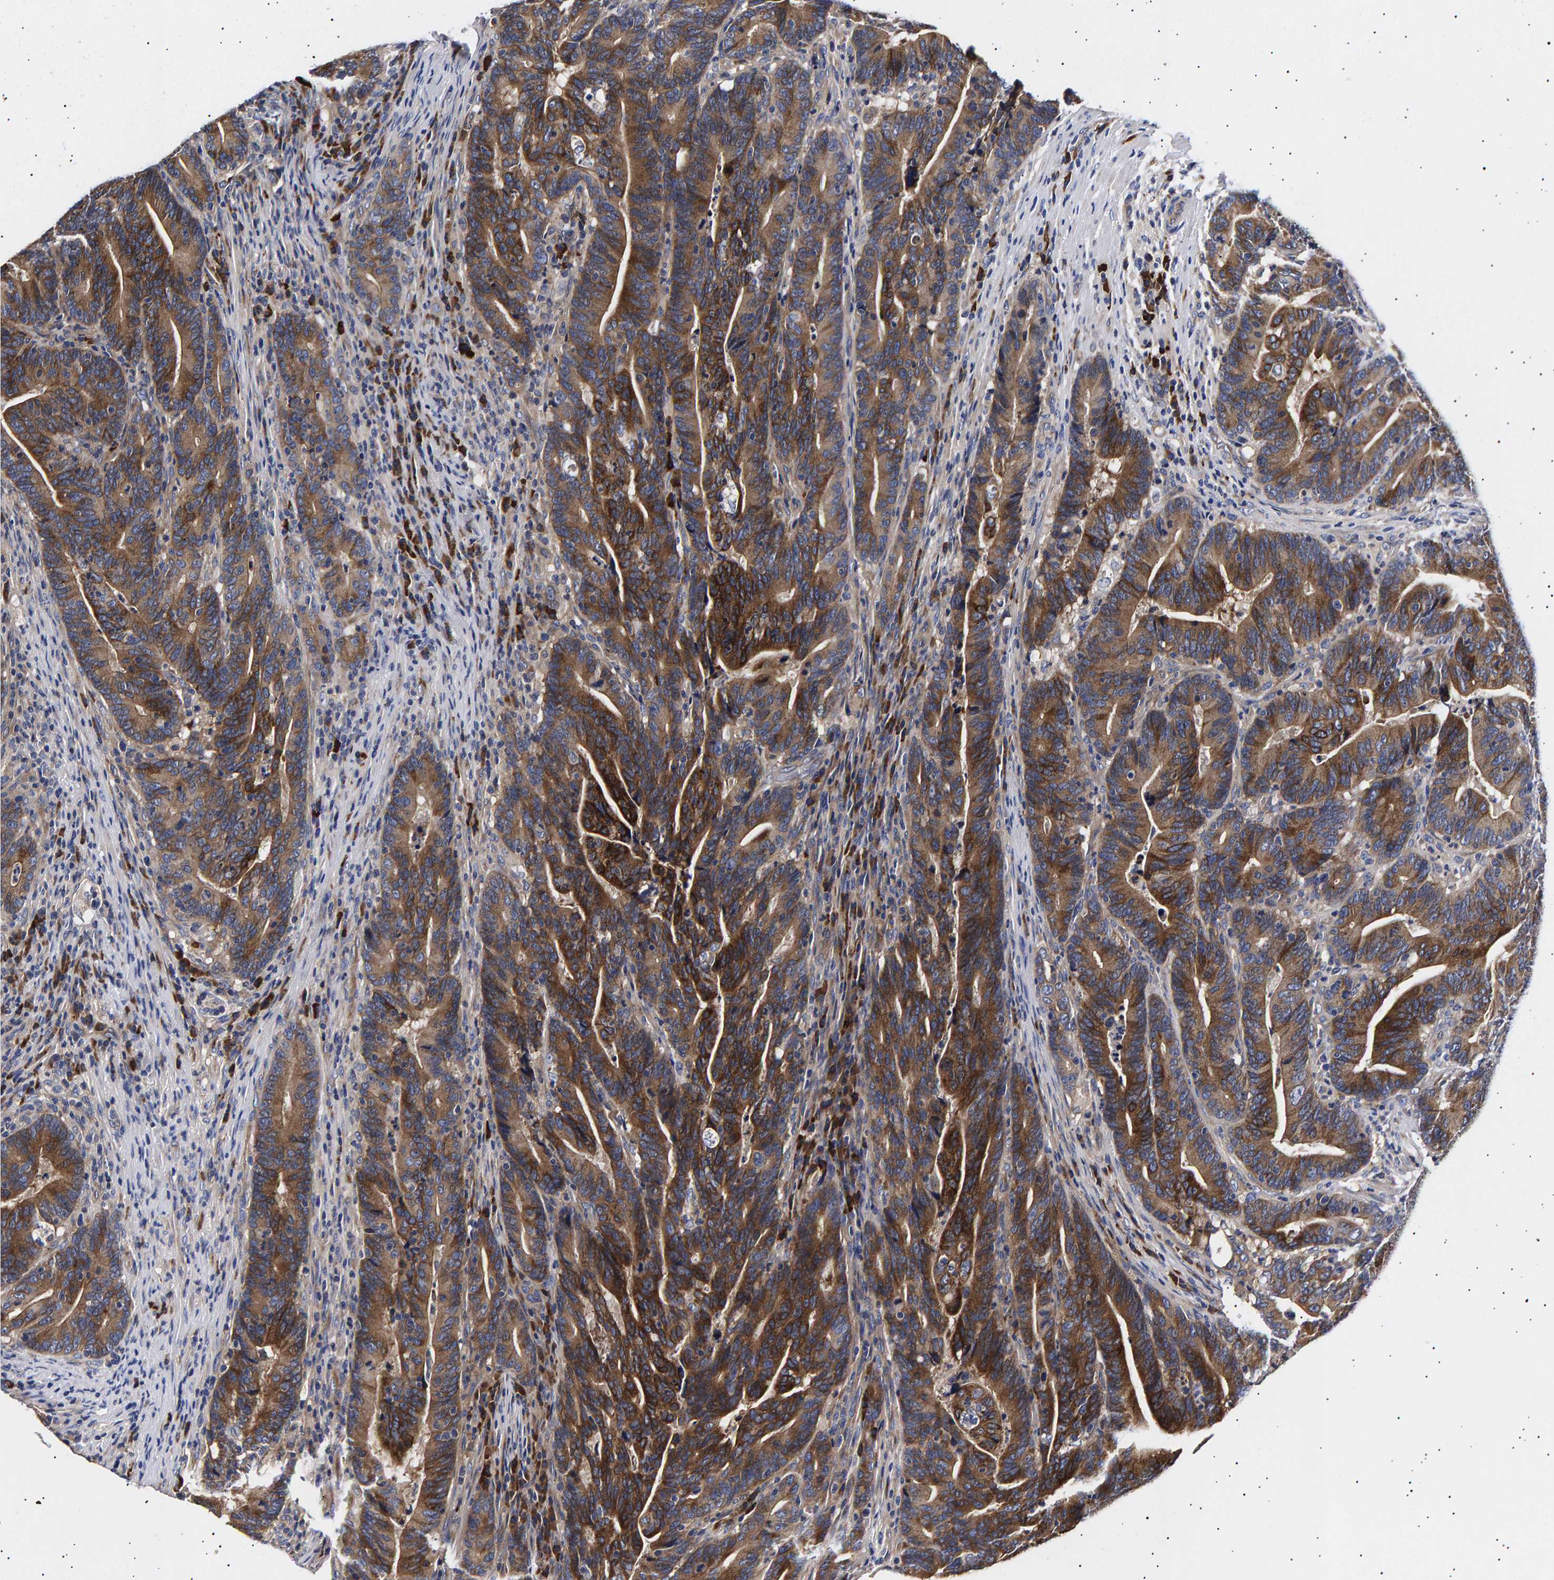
{"staining": {"intensity": "strong", "quantity": ">75%", "location": "cytoplasmic/membranous"}, "tissue": "colorectal cancer", "cell_type": "Tumor cells", "image_type": "cancer", "snomed": [{"axis": "morphology", "description": "Adenocarcinoma, NOS"}, {"axis": "topography", "description": "Colon"}], "caption": "High-power microscopy captured an immunohistochemistry (IHC) photomicrograph of colorectal cancer, revealing strong cytoplasmic/membranous positivity in about >75% of tumor cells.", "gene": "ANKRD40", "patient": {"sex": "female", "age": 66}}